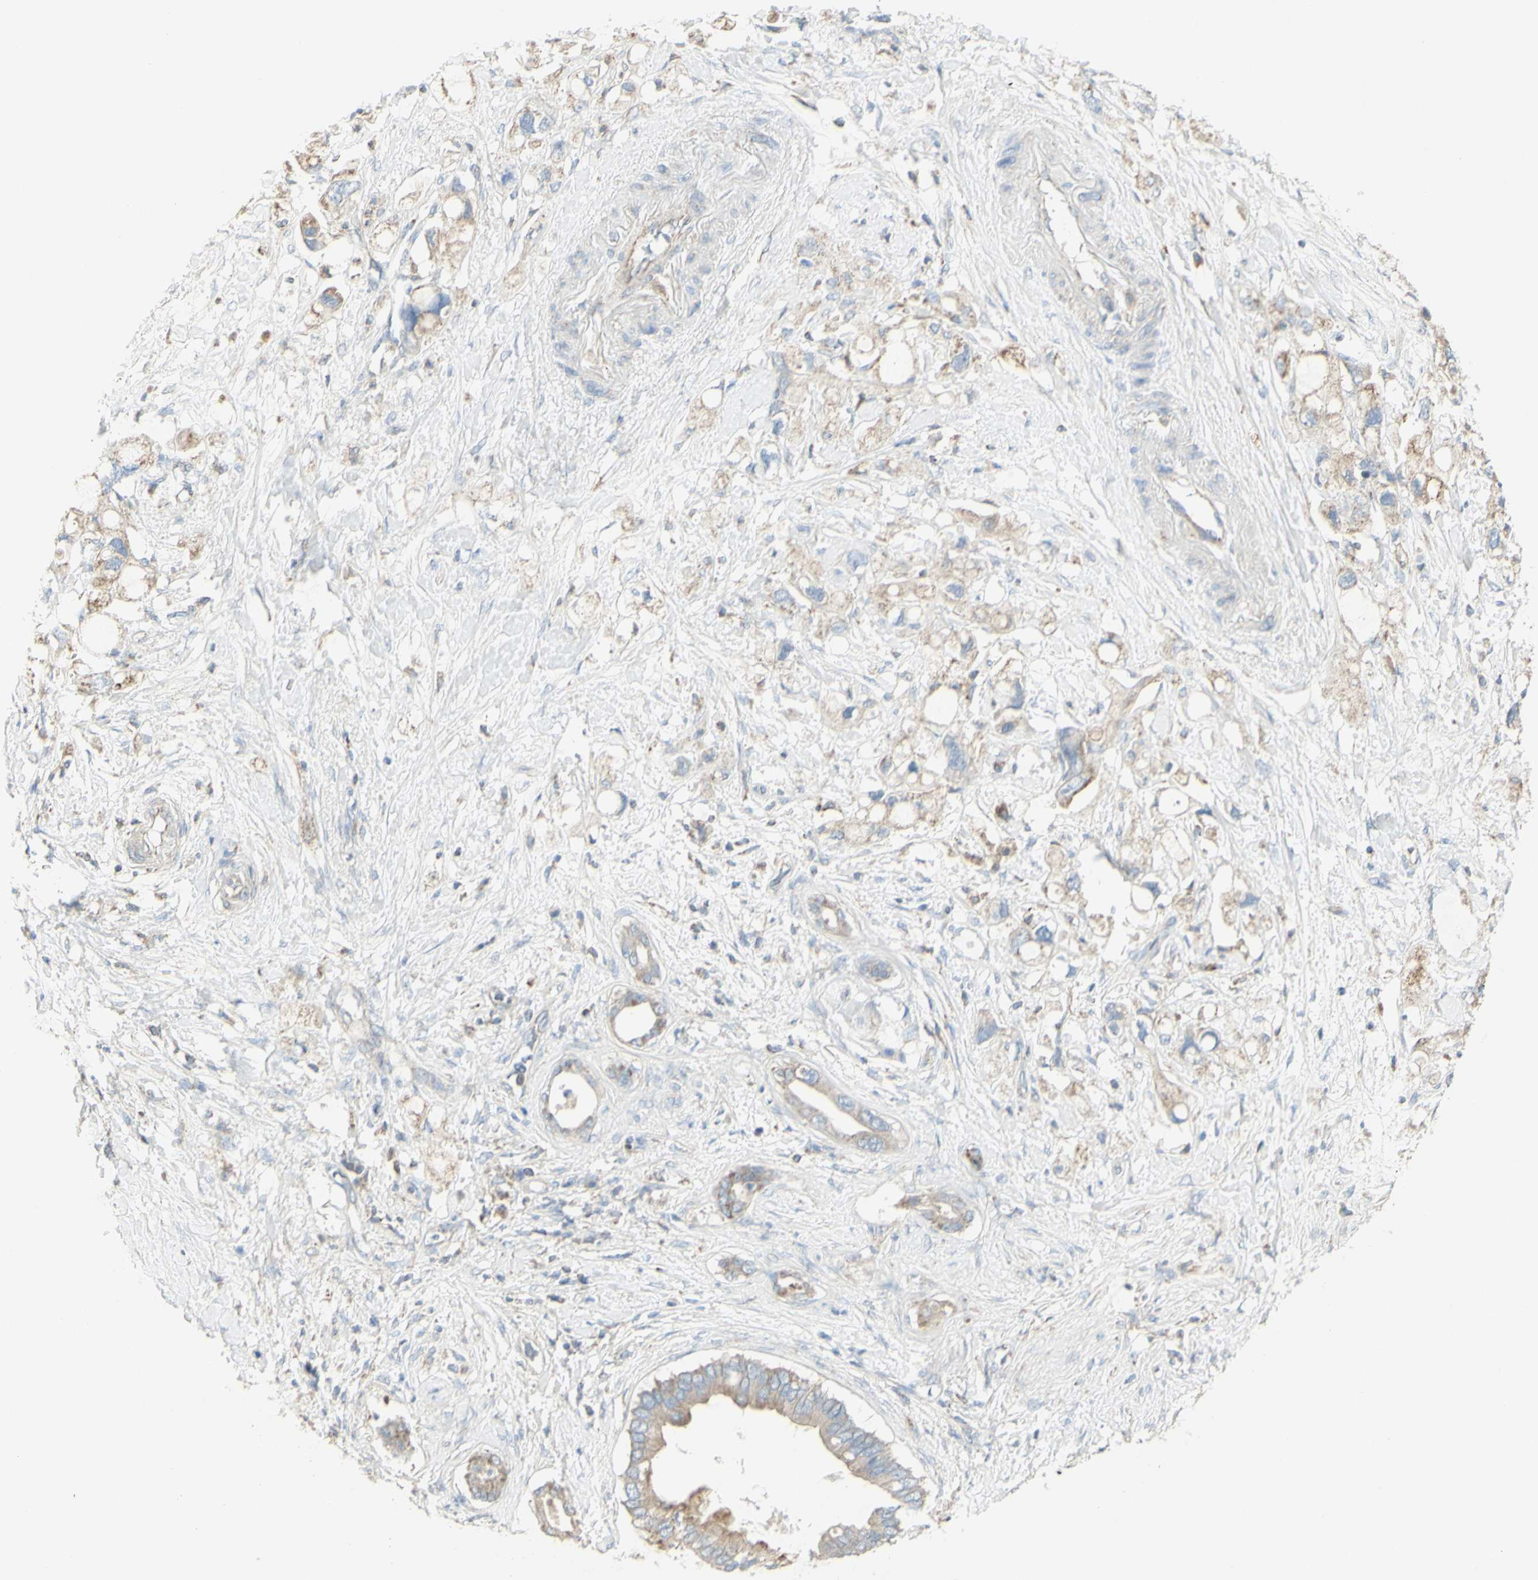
{"staining": {"intensity": "weak", "quantity": "<25%", "location": "cytoplasmic/membranous"}, "tissue": "pancreatic cancer", "cell_type": "Tumor cells", "image_type": "cancer", "snomed": [{"axis": "morphology", "description": "Adenocarcinoma, NOS"}, {"axis": "topography", "description": "Pancreas"}], "caption": "Photomicrograph shows no significant protein staining in tumor cells of pancreatic adenocarcinoma.", "gene": "CNTNAP1", "patient": {"sex": "female", "age": 56}}